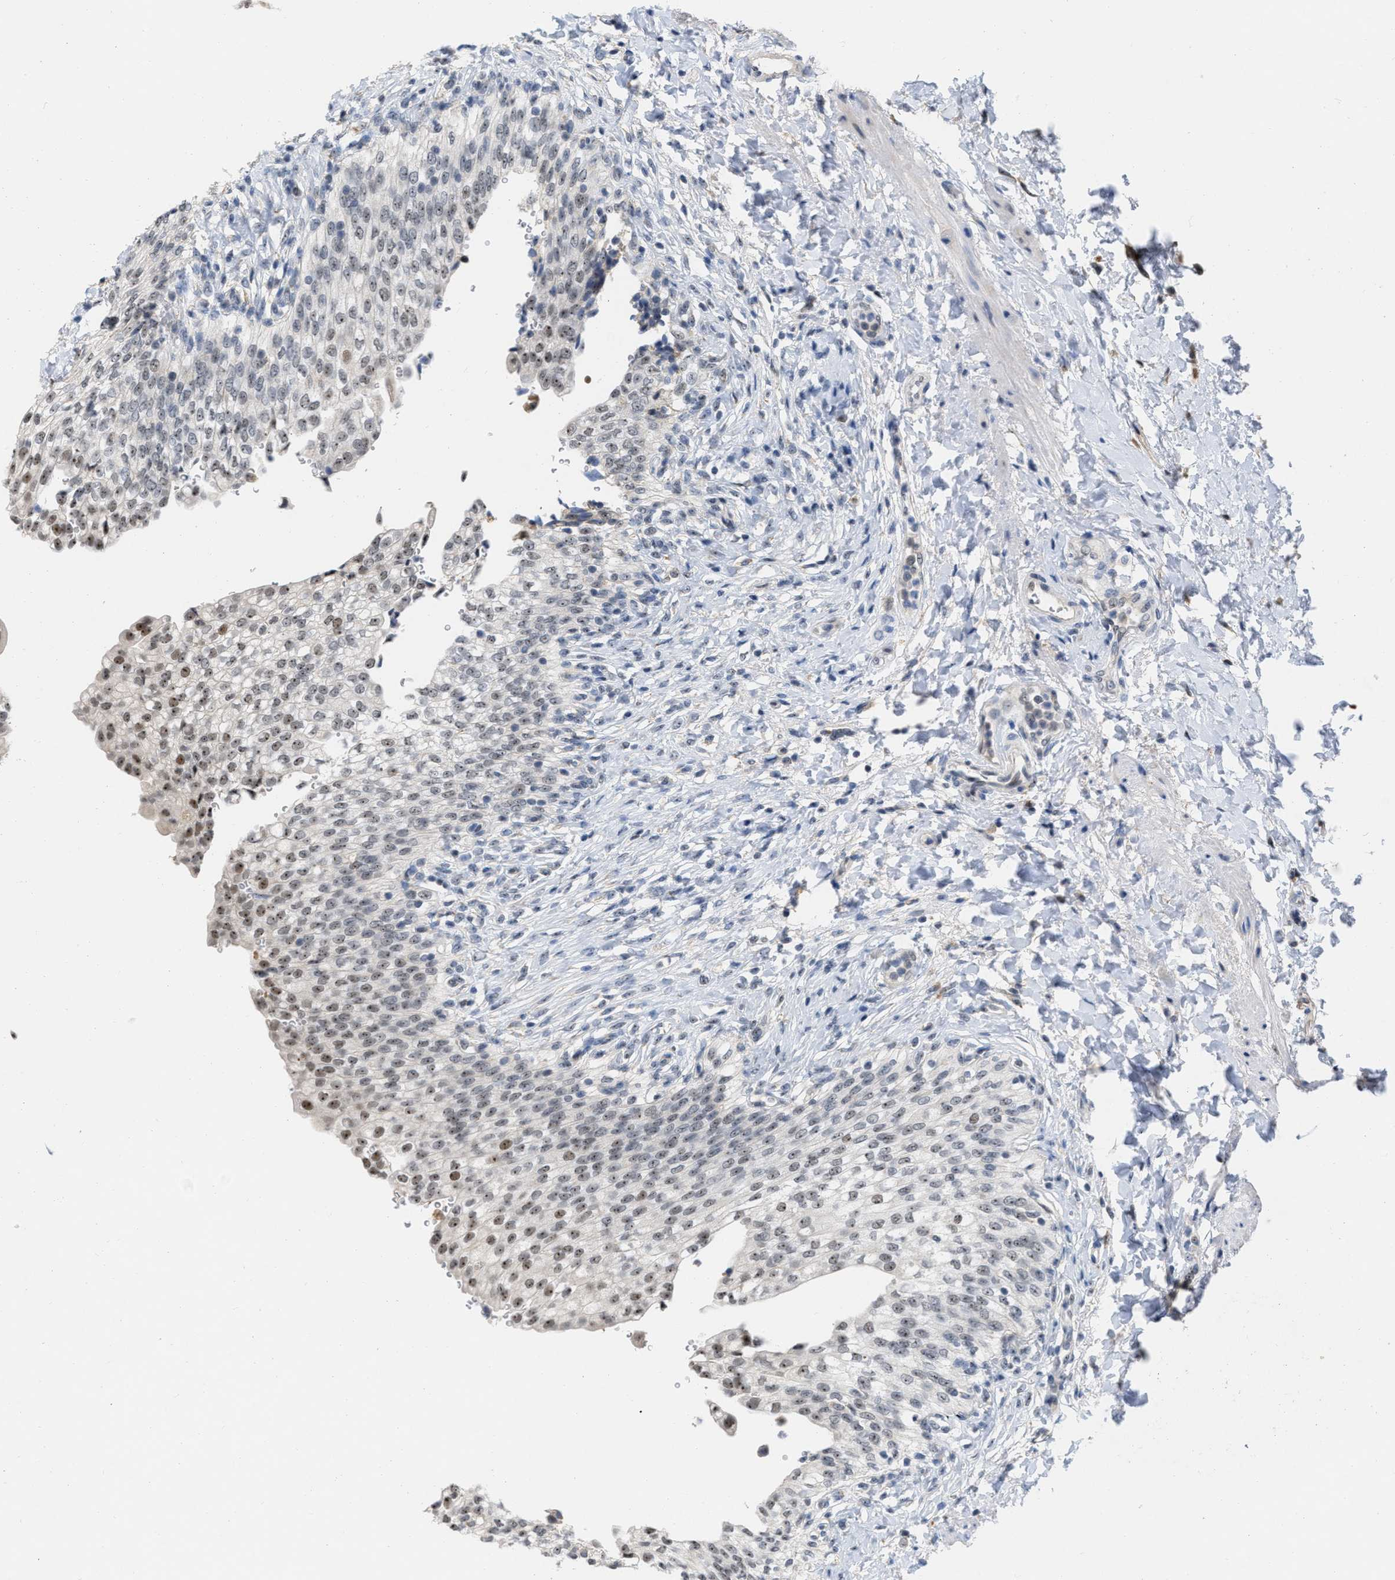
{"staining": {"intensity": "moderate", "quantity": "25%-75%", "location": "nuclear"}, "tissue": "urinary bladder", "cell_type": "Urothelial cells", "image_type": "normal", "snomed": [{"axis": "morphology", "description": "Urothelial carcinoma, High grade"}, {"axis": "topography", "description": "Urinary bladder"}], "caption": "Immunohistochemical staining of benign urinary bladder displays 25%-75% levels of moderate nuclear protein positivity in about 25%-75% of urothelial cells.", "gene": "ELAC2", "patient": {"sex": "male", "age": 46}}